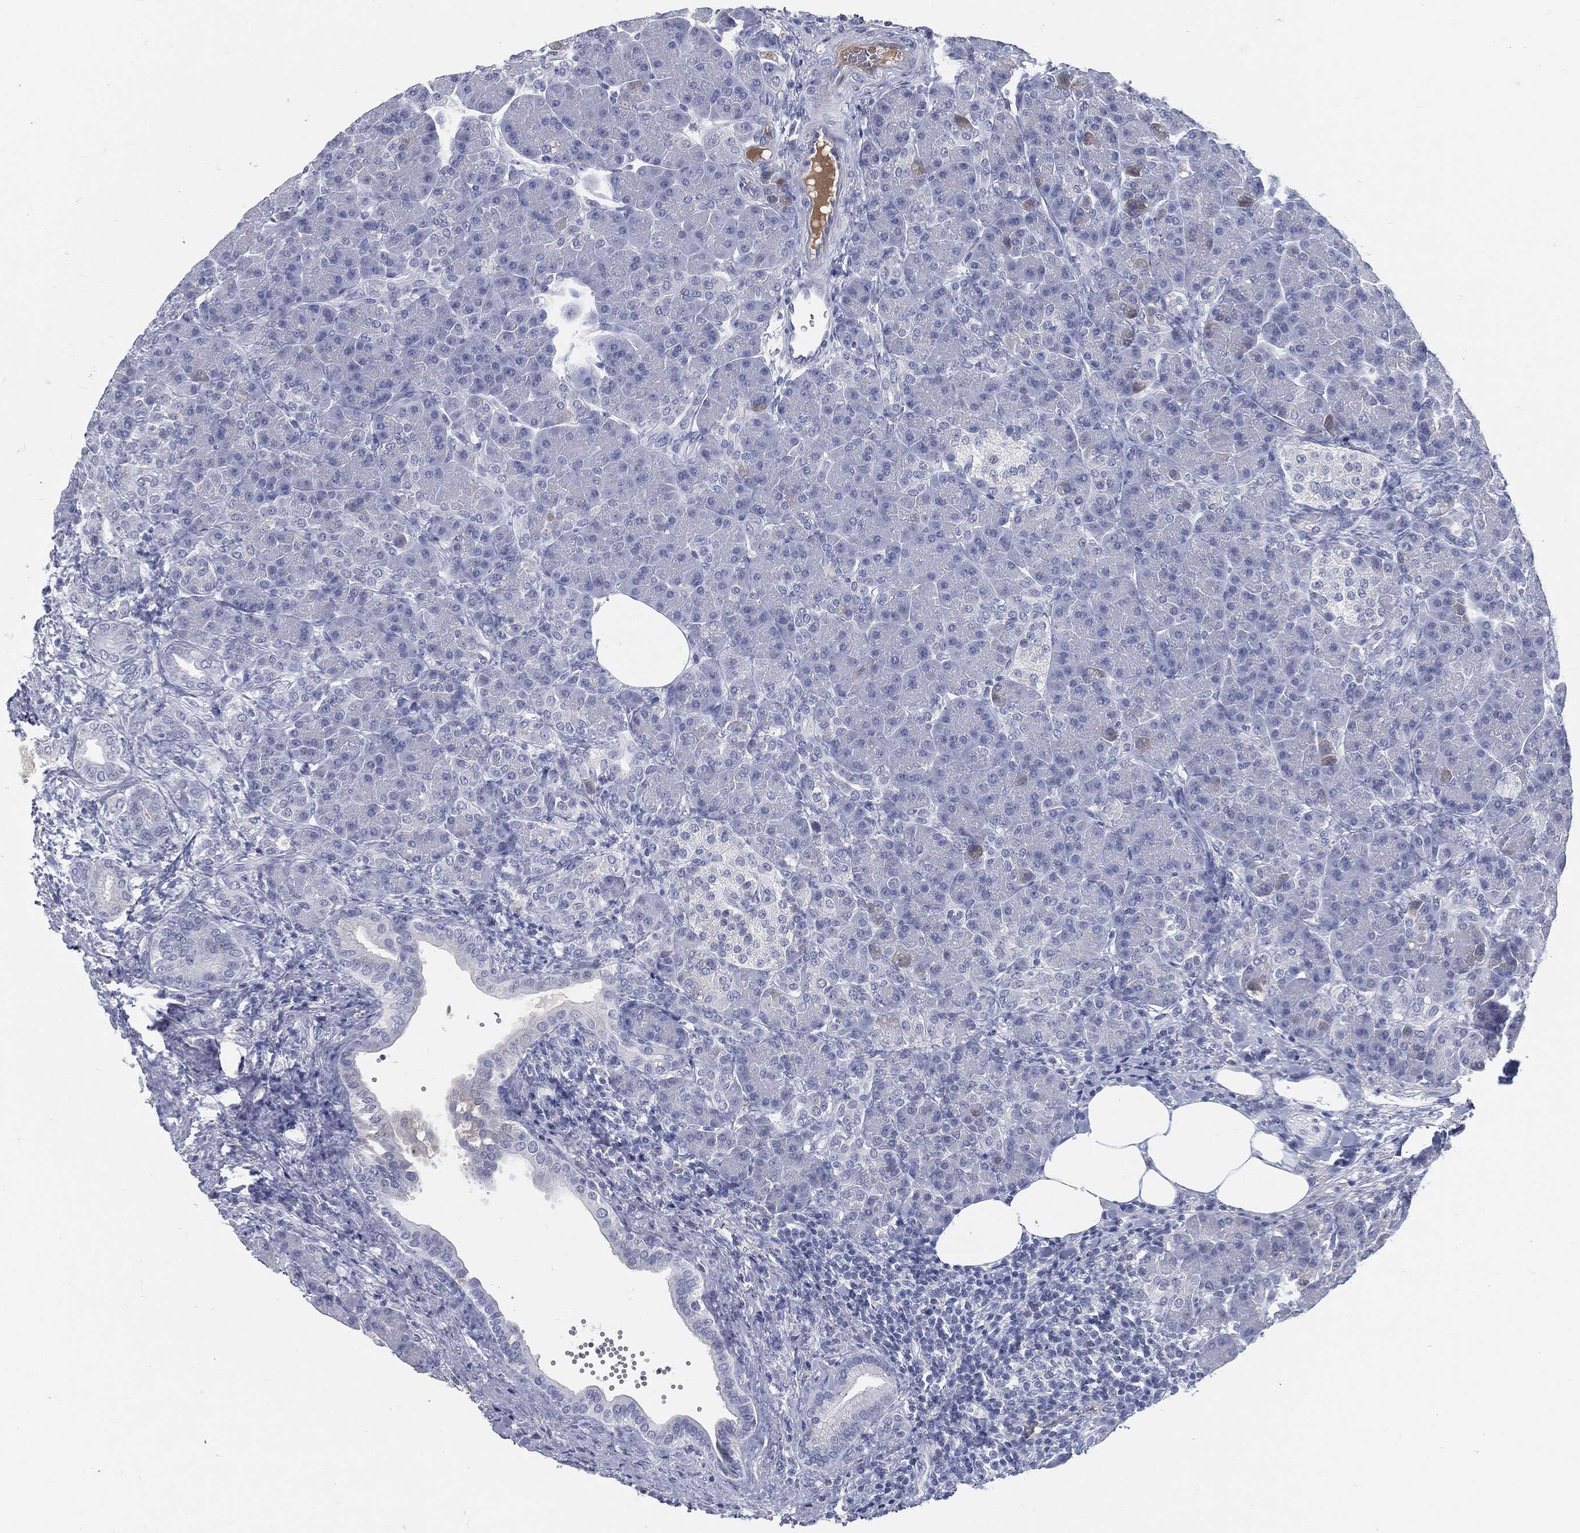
{"staining": {"intensity": "negative", "quantity": "none", "location": "none"}, "tissue": "pancreas", "cell_type": "Exocrine glandular cells", "image_type": "normal", "snomed": [{"axis": "morphology", "description": "Normal tissue, NOS"}, {"axis": "topography", "description": "Pancreas"}], "caption": "Normal pancreas was stained to show a protein in brown. There is no significant expression in exocrine glandular cells. Brightfield microscopy of IHC stained with DAB (brown) and hematoxylin (blue), captured at high magnification.", "gene": "MST1", "patient": {"sex": "female", "age": 63}}